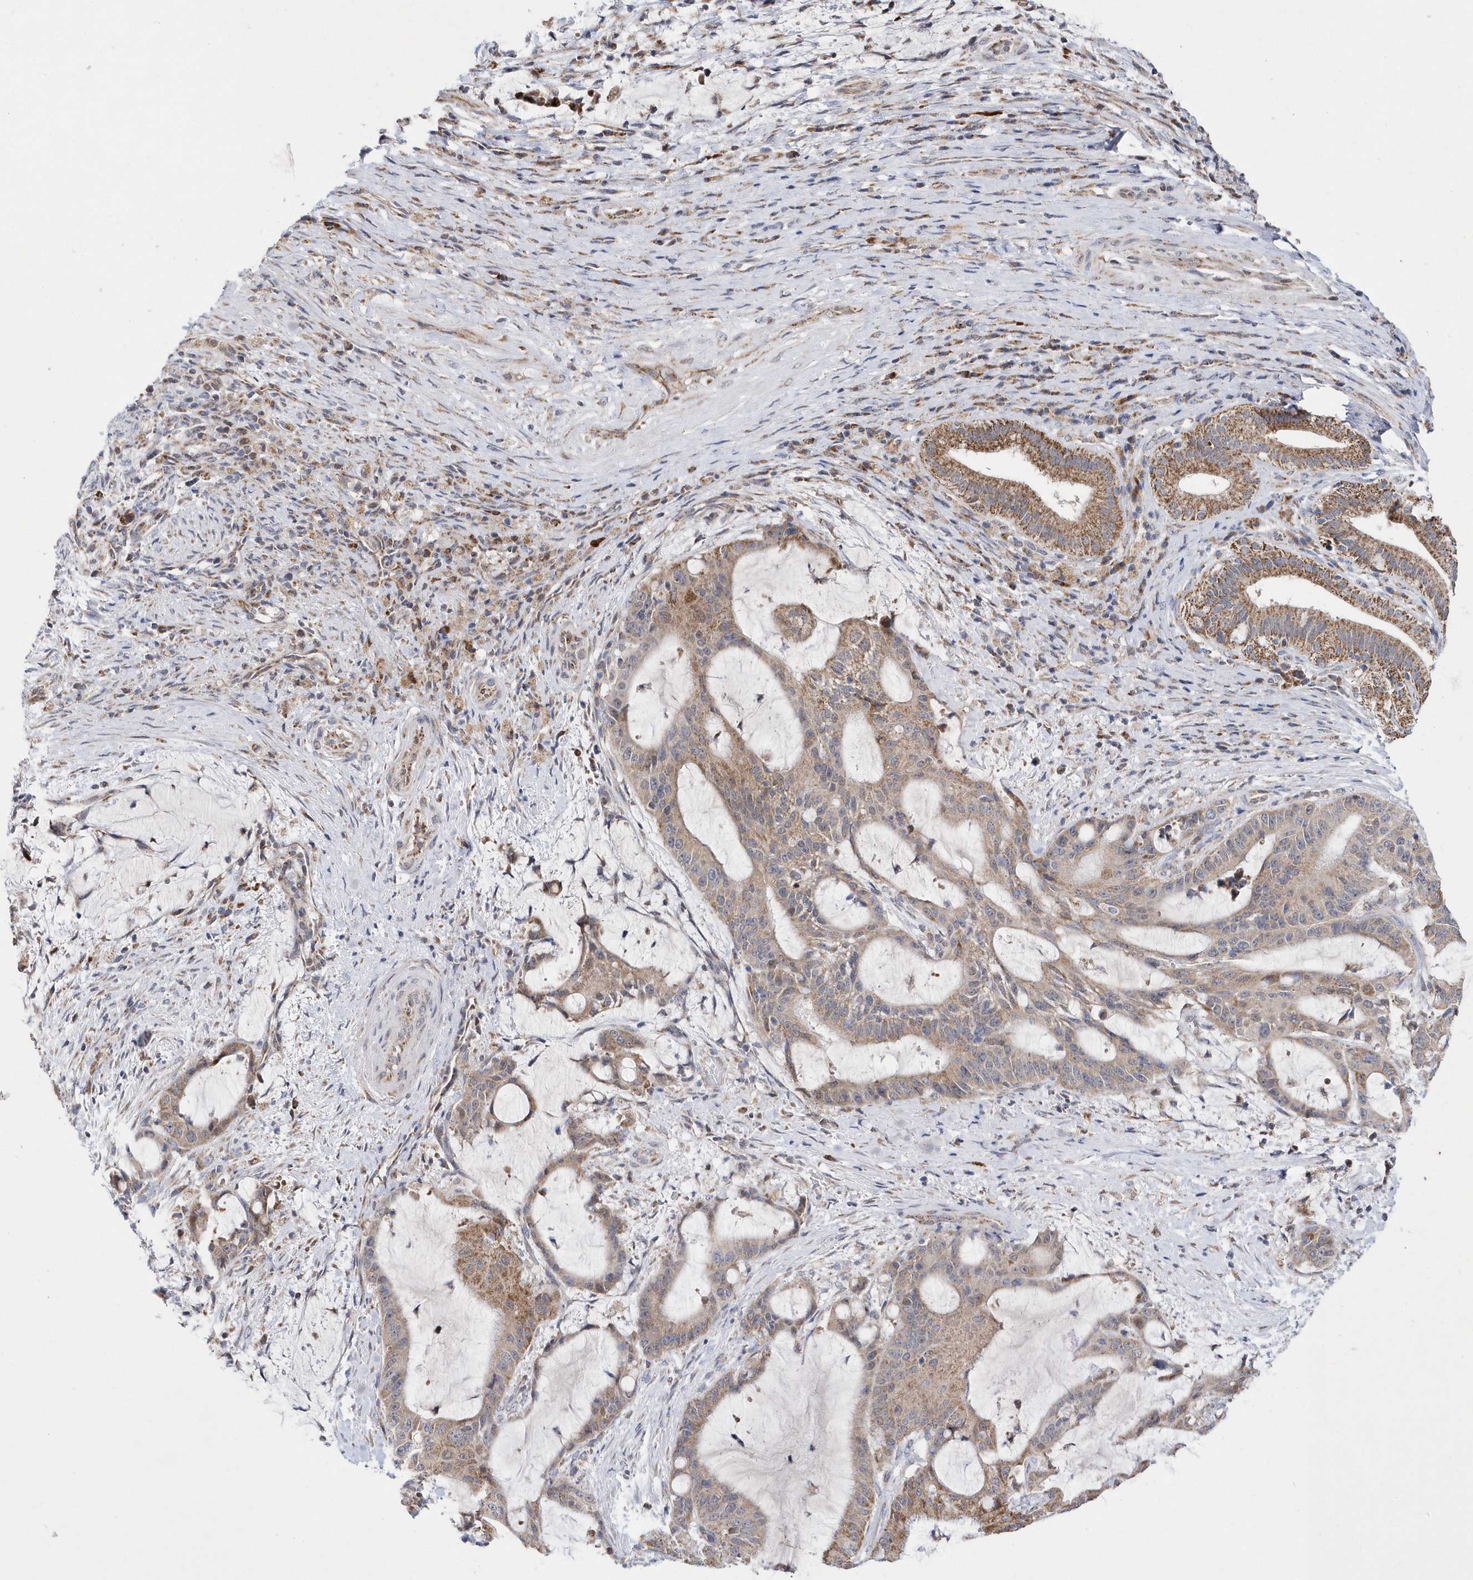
{"staining": {"intensity": "moderate", "quantity": "25%-75%", "location": "cytoplasmic/membranous"}, "tissue": "liver cancer", "cell_type": "Tumor cells", "image_type": "cancer", "snomed": [{"axis": "morphology", "description": "Normal tissue, NOS"}, {"axis": "morphology", "description": "Cholangiocarcinoma"}, {"axis": "topography", "description": "Liver"}, {"axis": "topography", "description": "Peripheral nerve tissue"}], "caption": "Human cholangiocarcinoma (liver) stained with a protein marker exhibits moderate staining in tumor cells.", "gene": "SPATA5", "patient": {"sex": "female", "age": 73}}